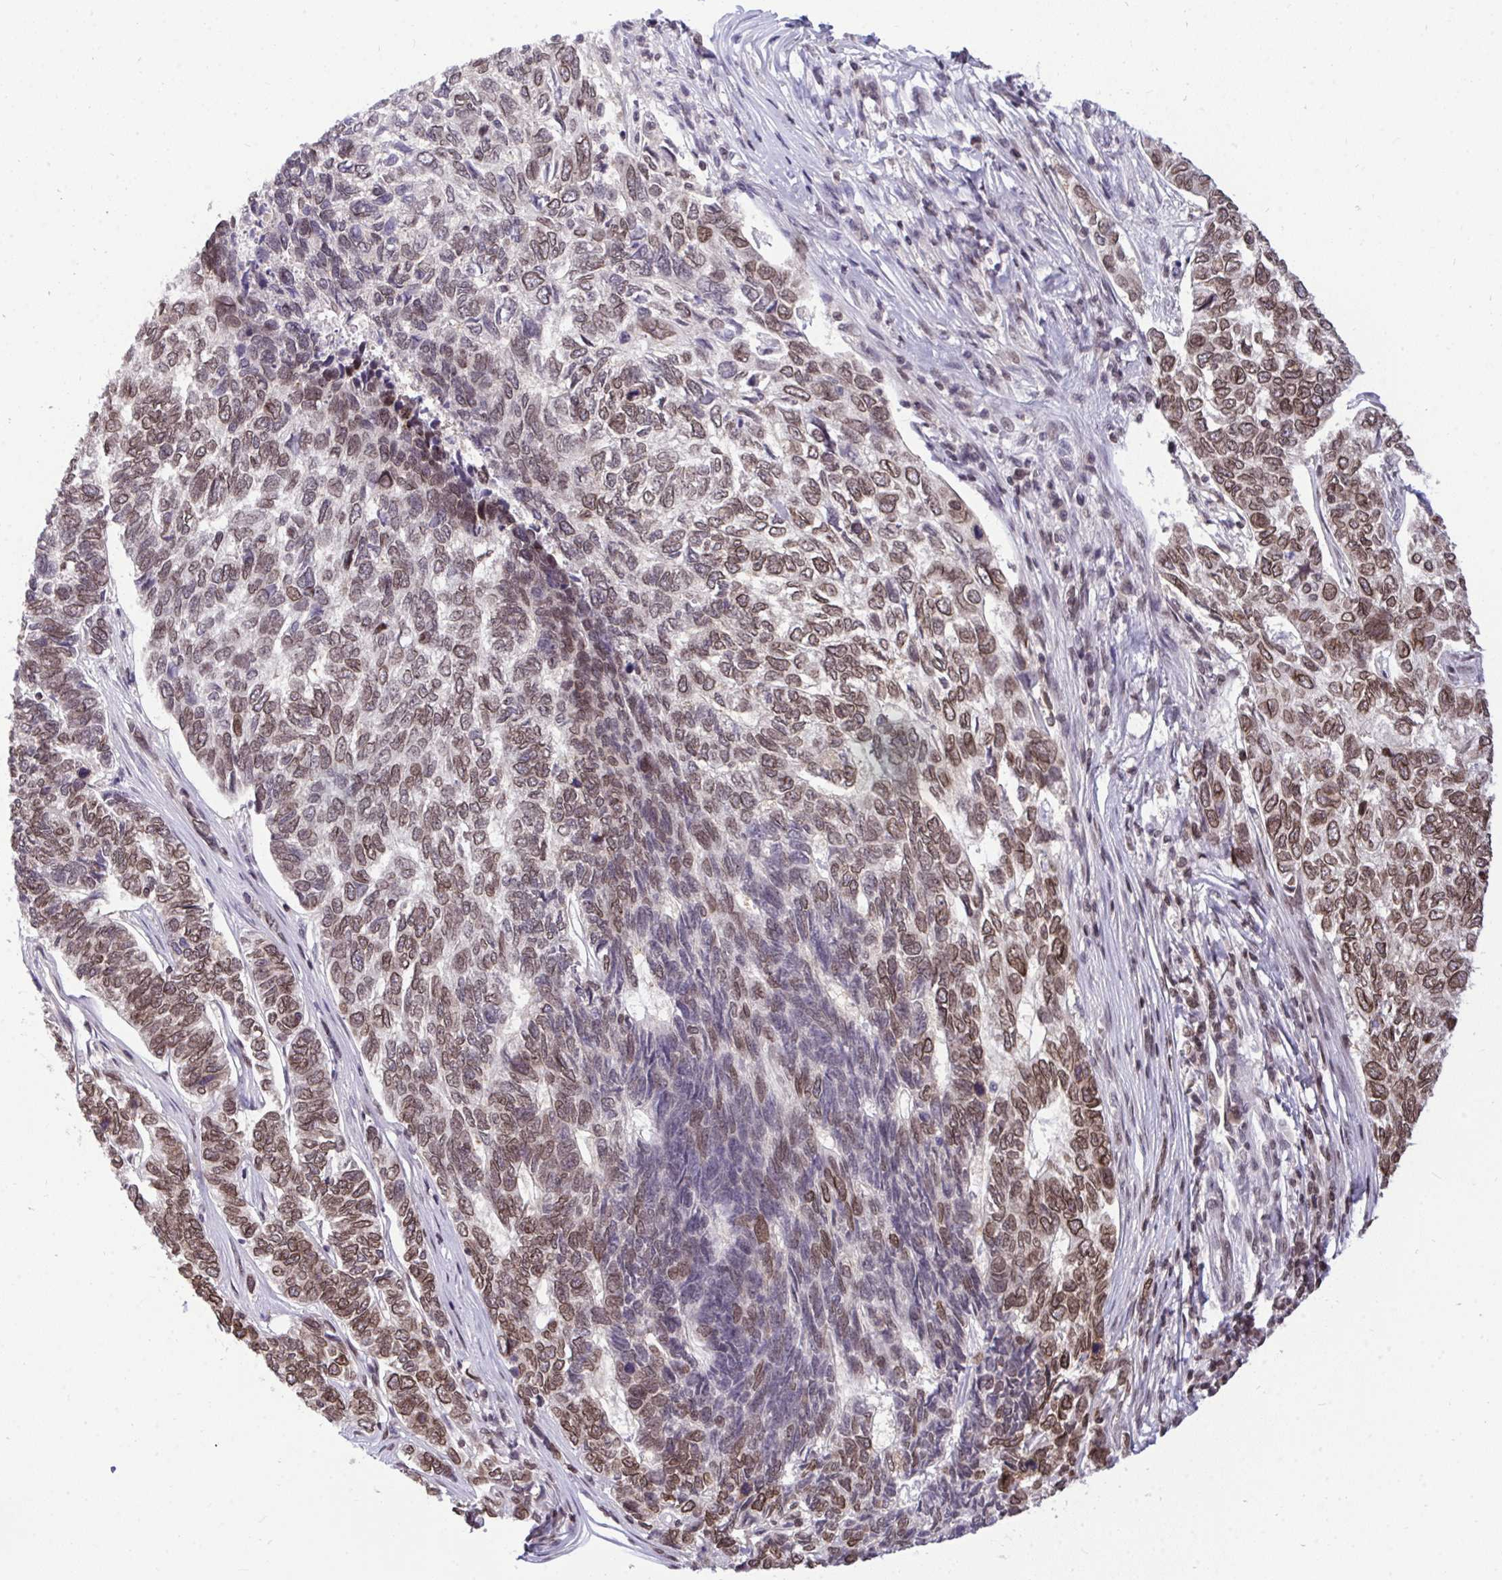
{"staining": {"intensity": "moderate", "quantity": ">75%", "location": "cytoplasmic/membranous,nuclear"}, "tissue": "skin cancer", "cell_type": "Tumor cells", "image_type": "cancer", "snomed": [{"axis": "morphology", "description": "Basal cell carcinoma"}, {"axis": "topography", "description": "Skin"}], "caption": "High-magnification brightfield microscopy of basal cell carcinoma (skin) stained with DAB (3,3'-diaminobenzidine) (brown) and counterstained with hematoxylin (blue). tumor cells exhibit moderate cytoplasmic/membranous and nuclear expression is present in approximately>75% of cells.", "gene": "JPT1", "patient": {"sex": "female", "age": 65}}